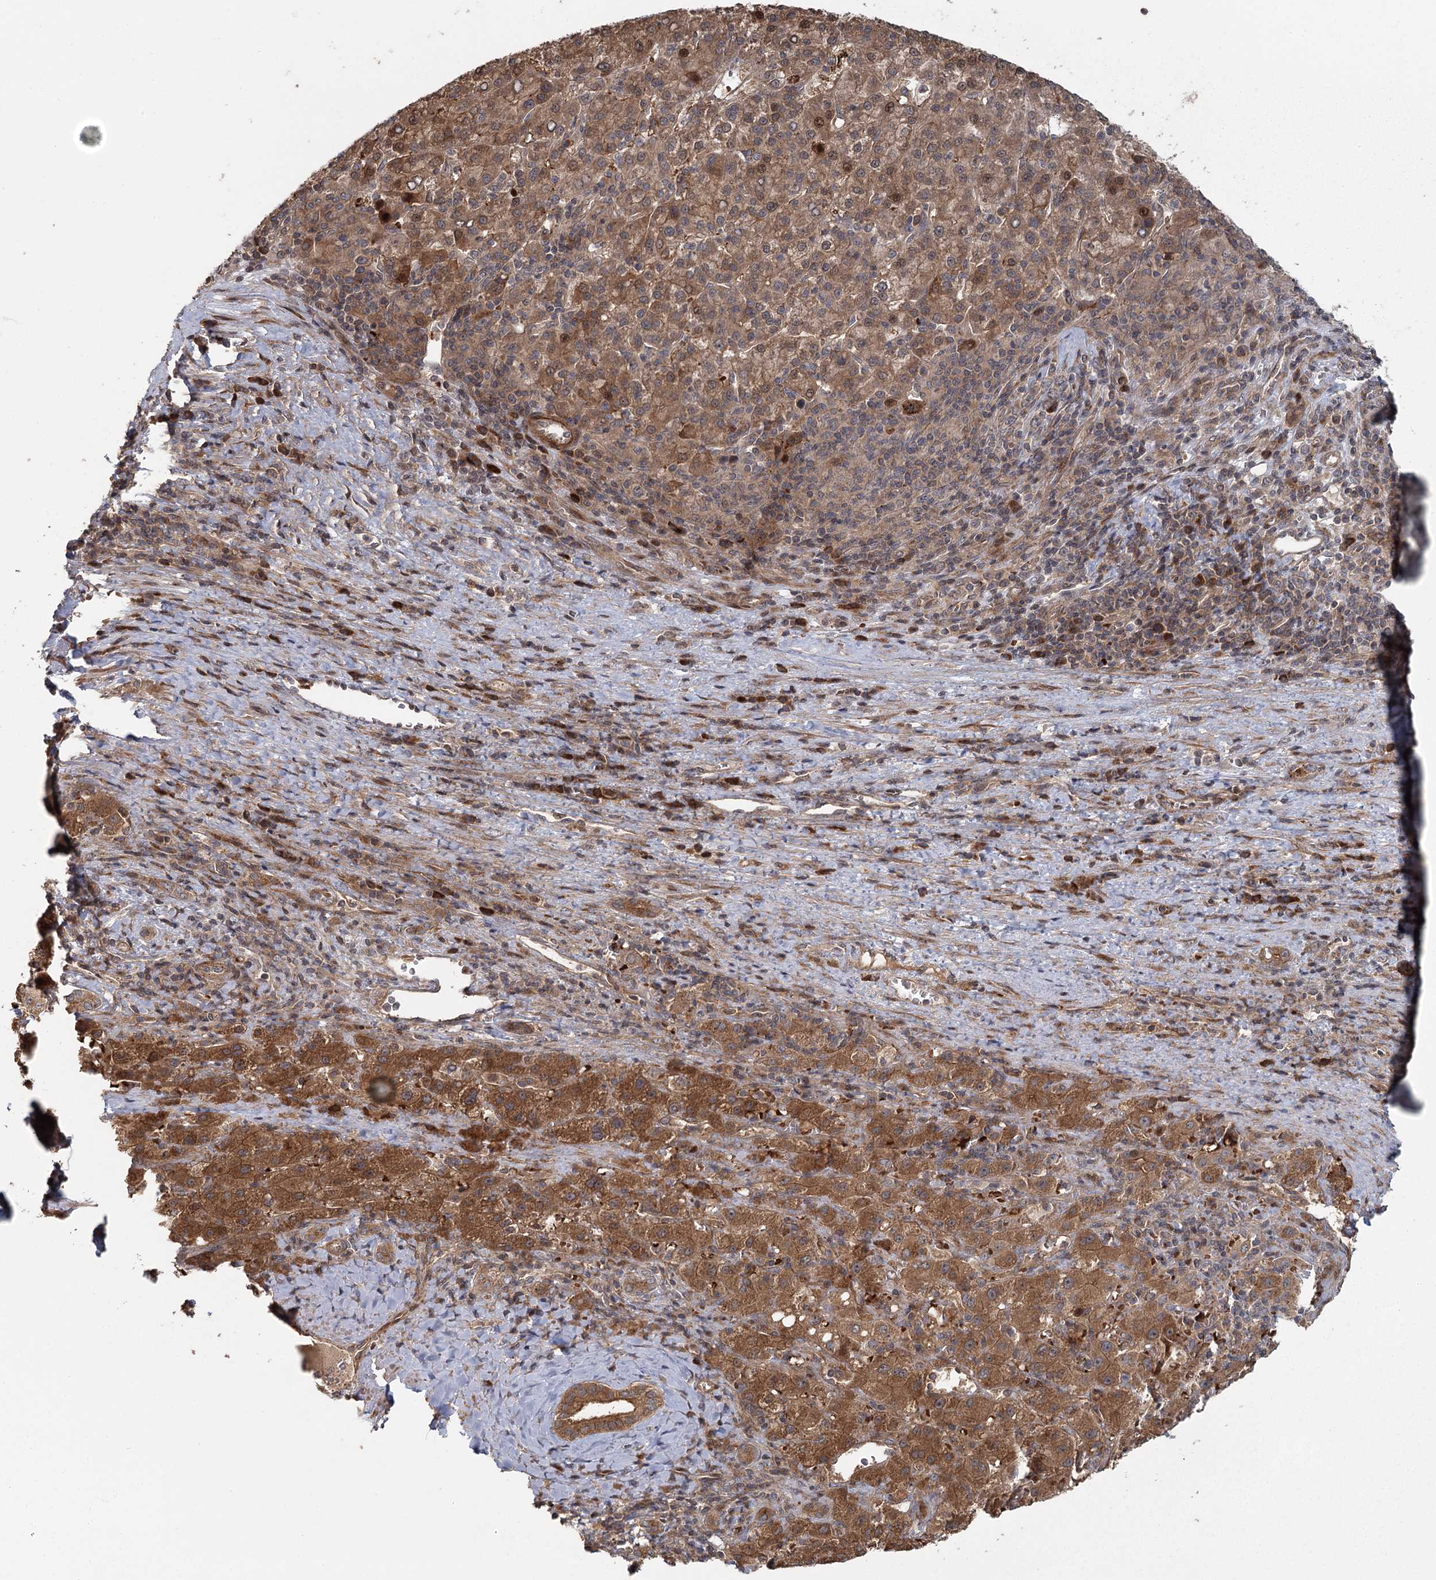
{"staining": {"intensity": "moderate", "quantity": "25%-75%", "location": "cytoplasmic/membranous,nuclear"}, "tissue": "liver cancer", "cell_type": "Tumor cells", "image_type": "cancer", "snomed": [{"axis": "morphology", "description": "Carcinoma, Hepatocellular, NOS"}, {"axis": "topography", "description": "Liver"}], "caption": "Liver hepatocellular carcinoma stained with a brown dye demonstrates moderate cytoplasmic/membranous and nuclear positive staining in approximately 25%-75% of tumor cells.", "gene": "RAPGEF6", "patient": {"sex": "female", "age": 58}}